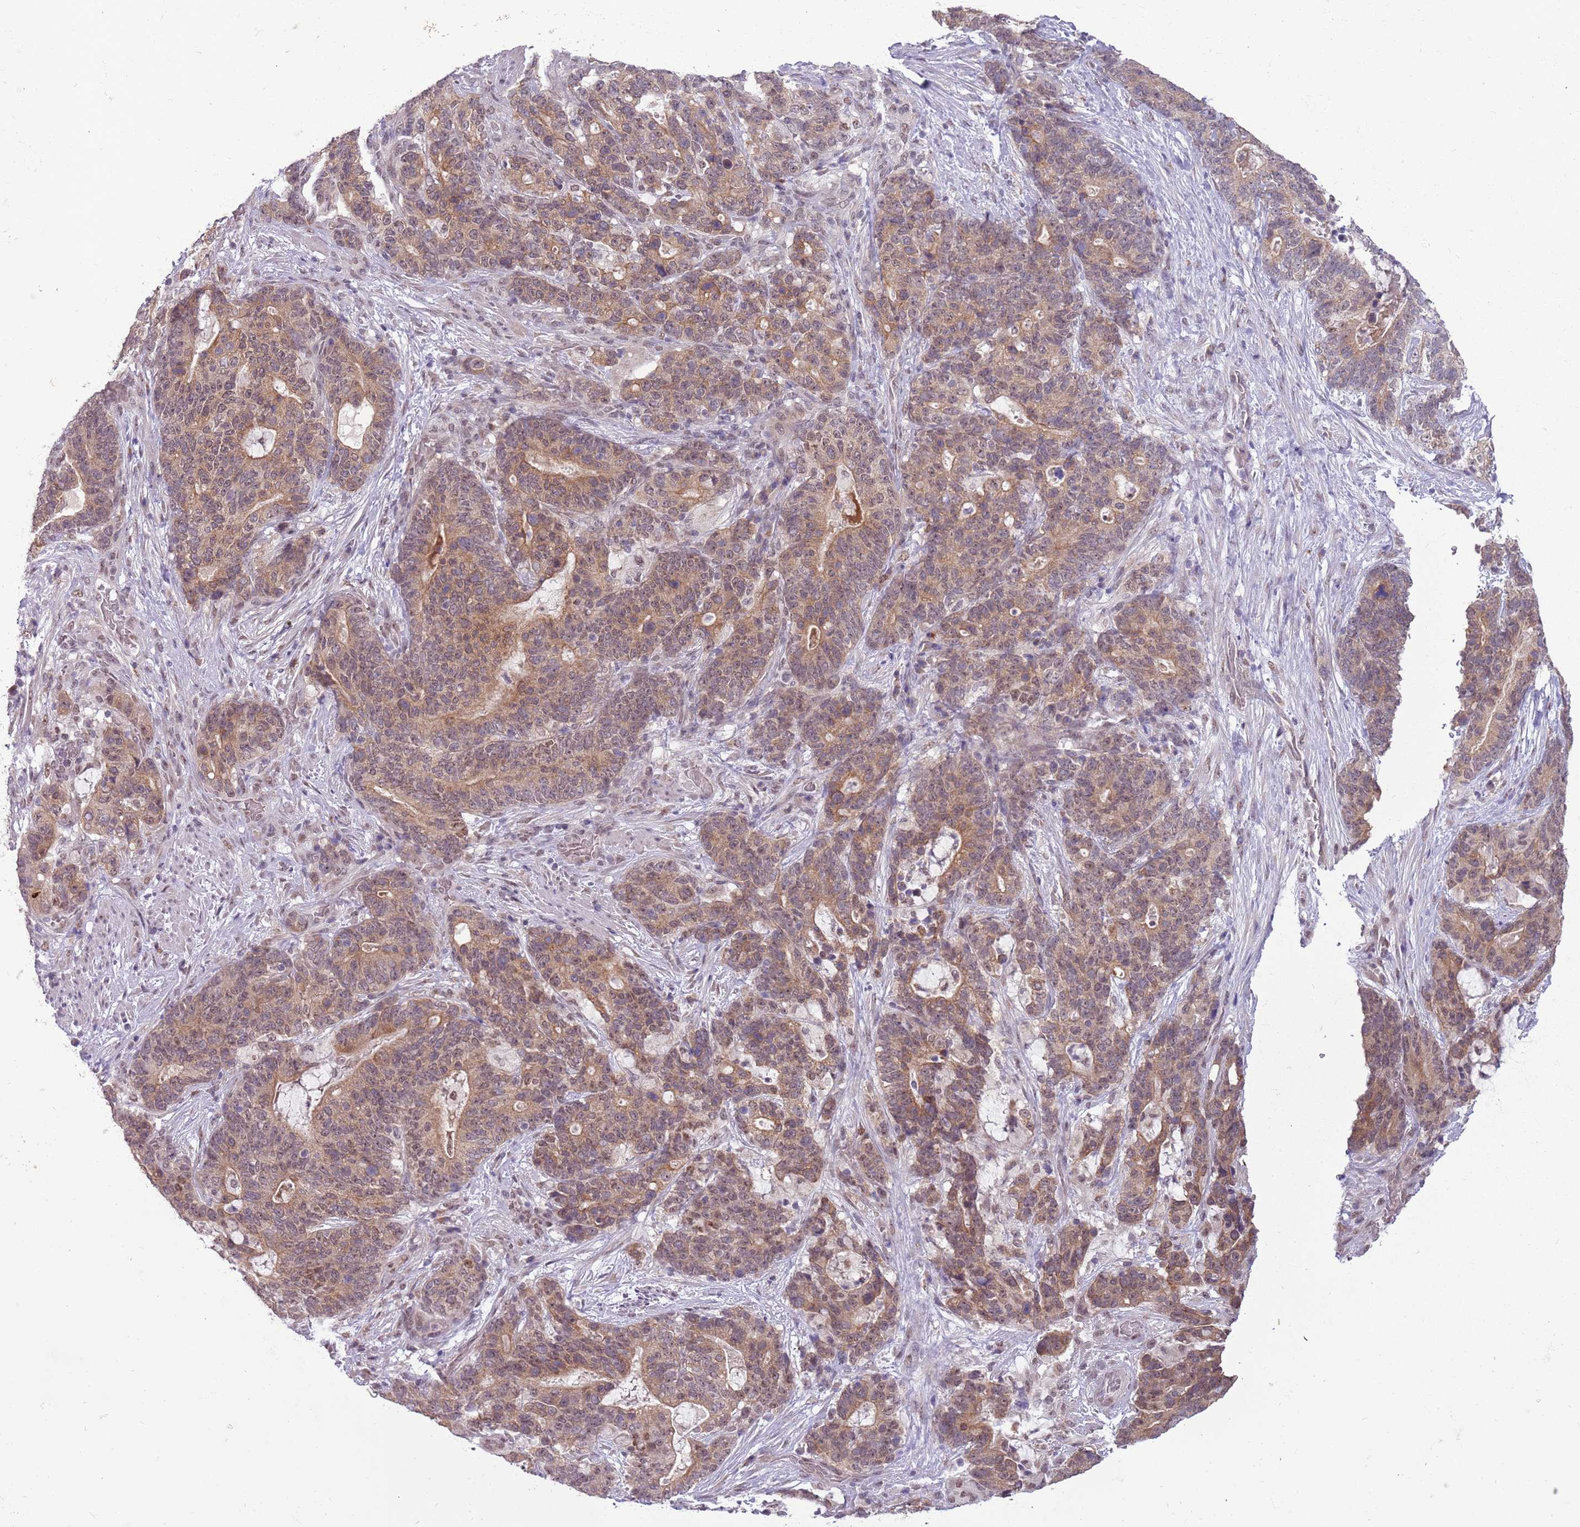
{"staining": {"intensity": "moderate", "quantity": ">75%", "location": "cytoplasmic/membranous,nuclear"}, "tissue": "stomach cancer", "cell_type": "Tumor cells", "image_type": "cancer", "snomed": [{"axis": "morphology", "description": "Normal tissue, NOS"}, {"axis": "morphology", "description": "Adenocarcinoma, NOS"}, {"axis": "topography", "description": "Stomach"}], "caption": "This is an image of immunohistochemistry staining of stomach cancer (adenocarcinoma), which shows moderate expression in the cytoplasmic/membranous and nuclear of tumor cells.", "gene": "FAM120AOS", "patient": {"sex": "female", "age": 64}}